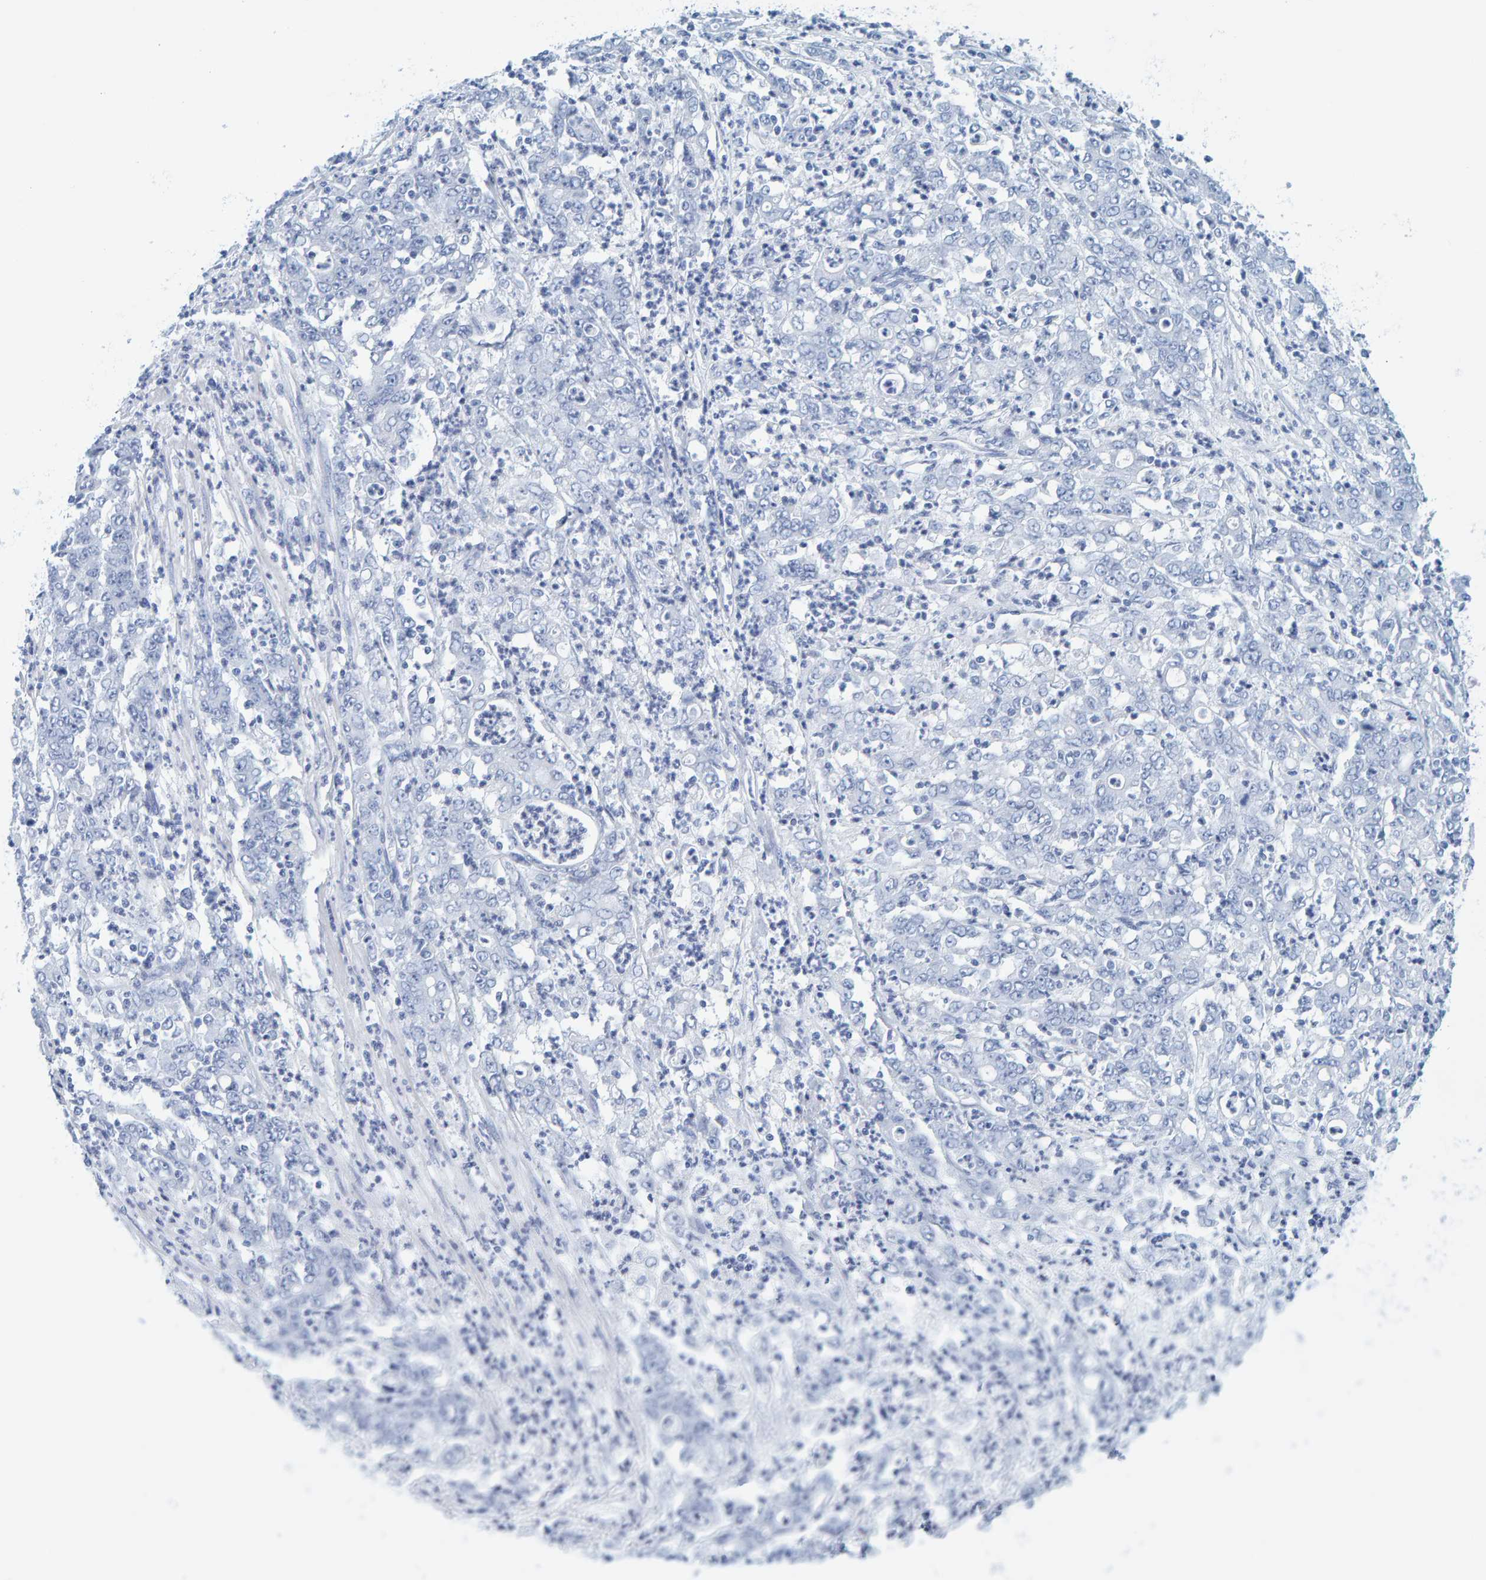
{"staining": {"intensity": "negative", "quantity": "none", "location": "none"}, "tissue": "stomach cancer", "cell_type": "Tumor cells", "image_type": "cancer", "snomed": [{"axis": "morphology", "description": "Adenocarcinoma, NOS"}, {"axis": "topography", "description": "Stomach, lower"}], "caption": "High power microscopy image of an immunohistochemistry image of adenocarcinoma (stomach), revealing no significant staining in tumor cells.", "gene": "SFTPC", "patient": {"sex": "female", "age": 71}}